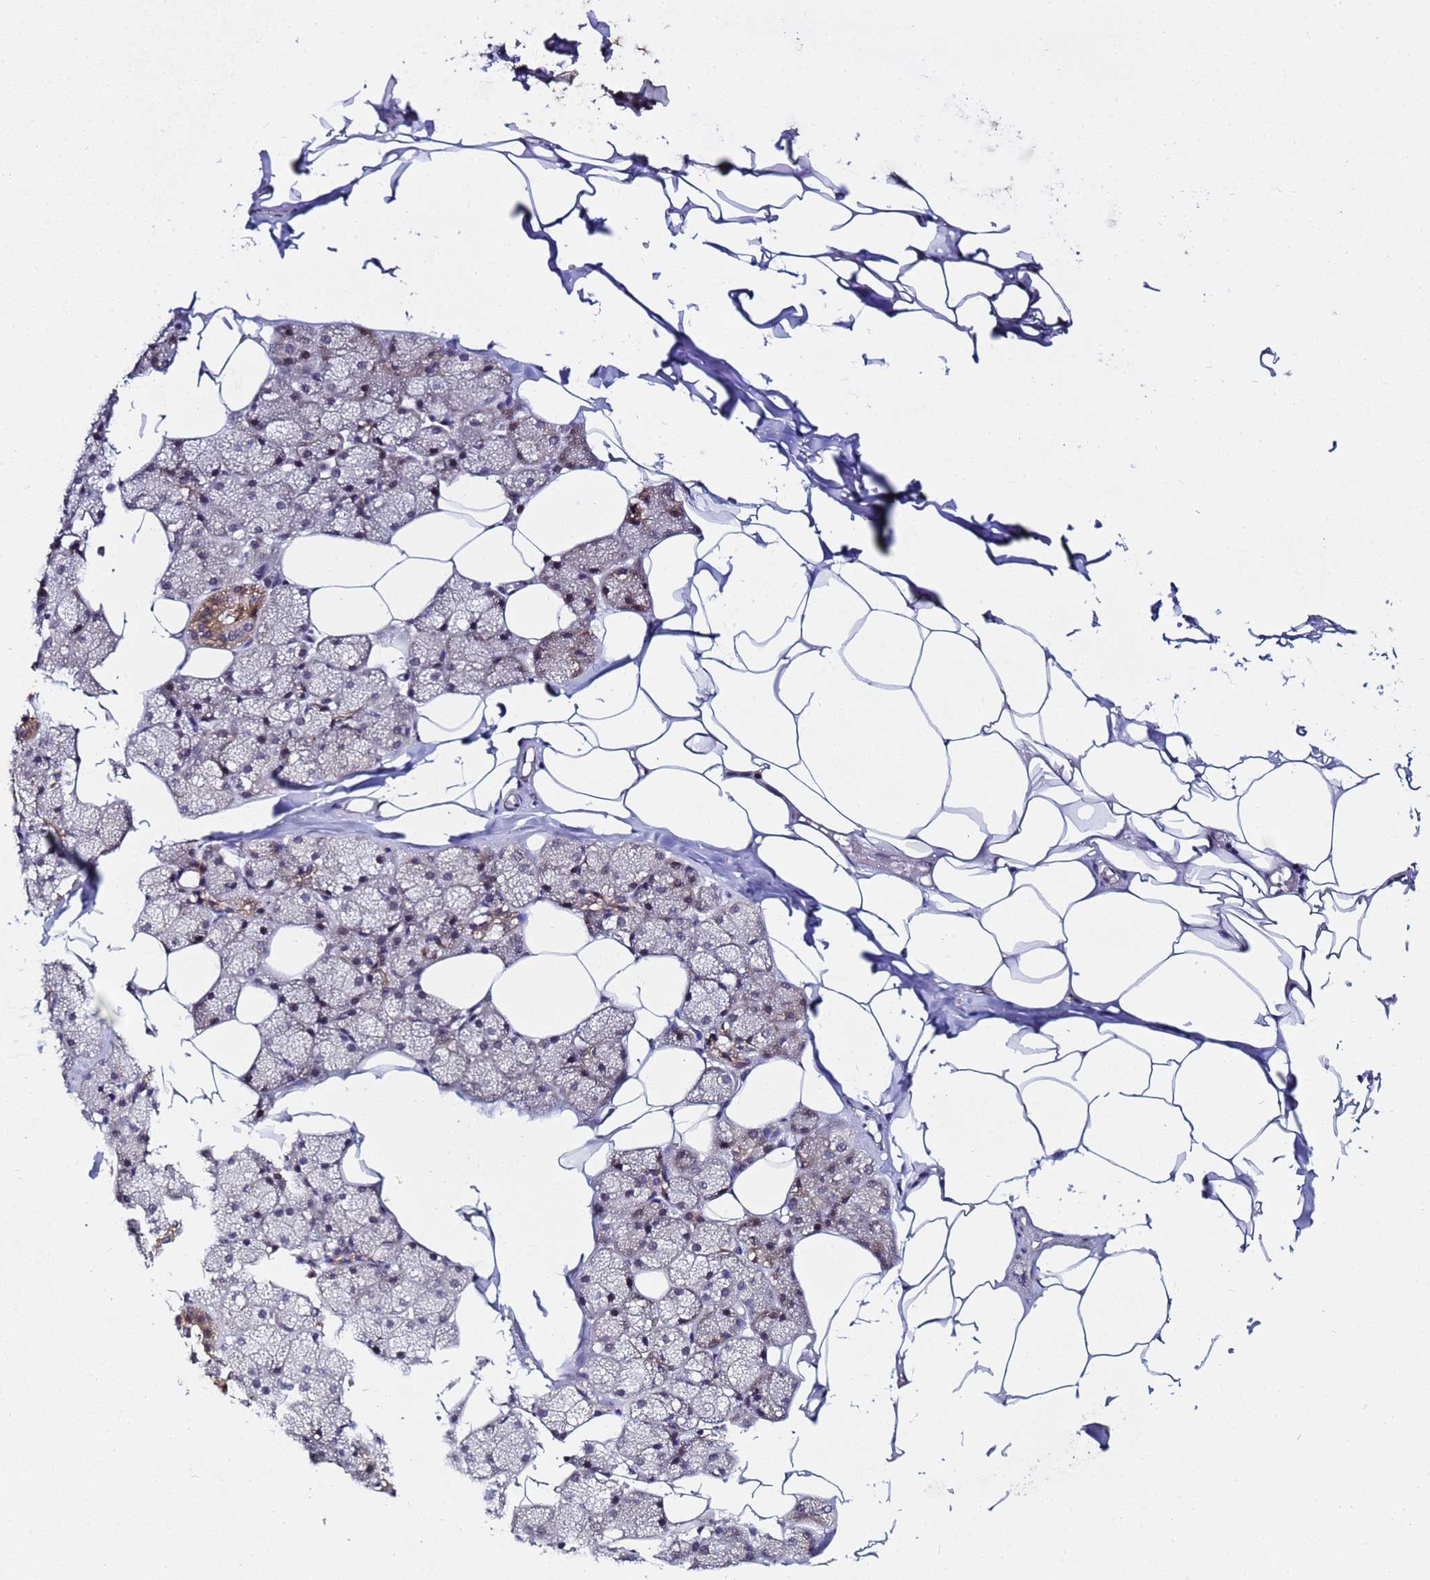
{"staining": {"intensity": "moderate", "quantity": "<25%", "location": "cytoplasmic/membranous"}, "tissue": "adipose tissue", "cell_type": "Adipocytes", "image_type": "normal", "snomed": [{"axis": "morphology", "description": "Normal tissue, NOS"}, {"axis": "topography", "description": "Salivary gland"}, {"axis": "topography", "description": "Peripheral nerve tissue"}], "caption": "Adipocytes demonstrate moderate cytoplasmic/membranous staining in approximately <25% of cells in unremarkable adipose tissue. The protein of interest is stained brown, and the nuclei are stained in blue (DAB (3,3'-diaminobenzidine) IHC with brightfield microscopy, high magnification).", "gene": "ANAPC13", "patient": {"sex": "male", "age": 38}}